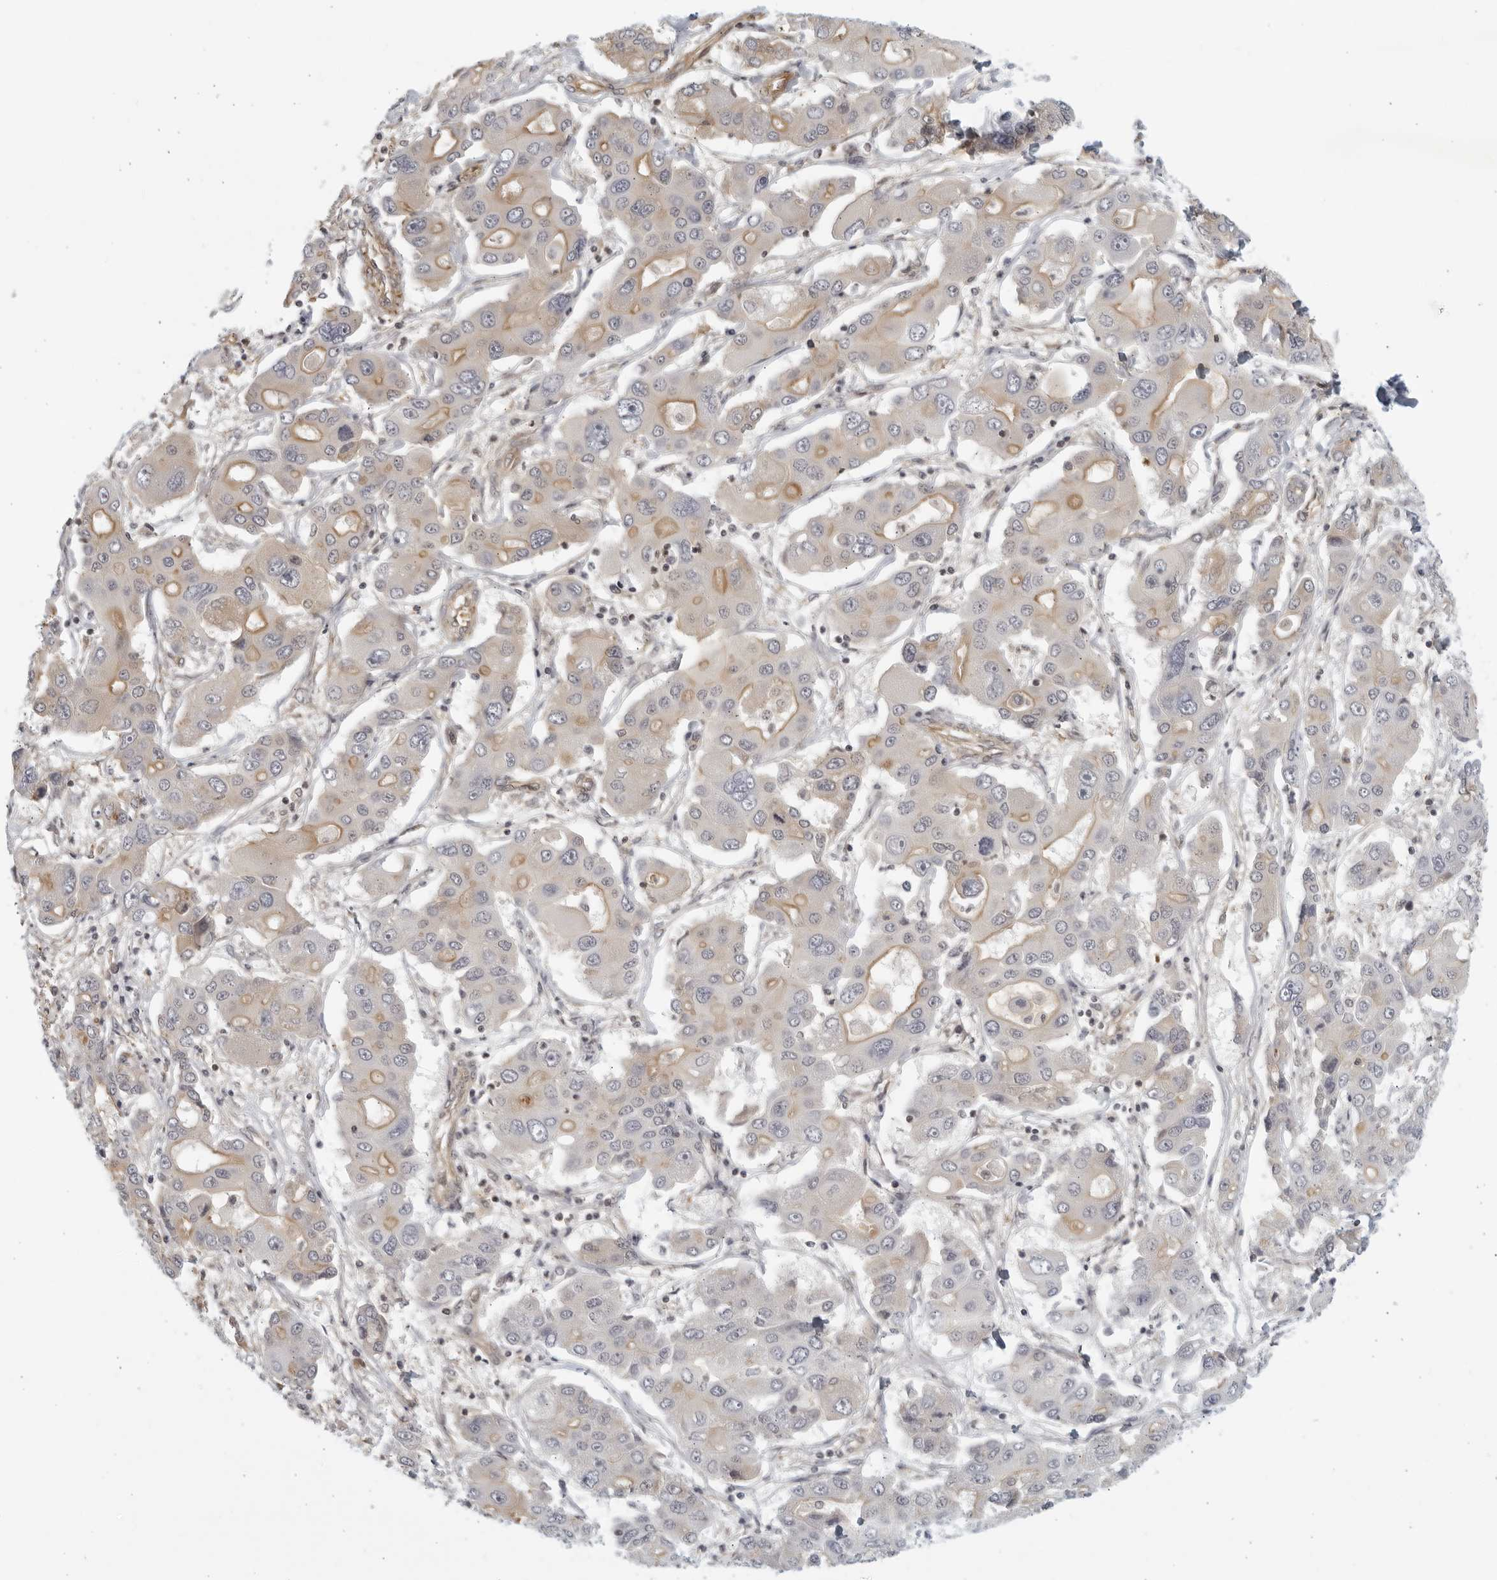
{"staining": {"intensity": "moderate", "quantity": "<25%", "location": "cytoplasmic/membranous"}, "tissue": "liver cancer", "cell_type": "Tumor cells", "image_type": "cancer", "snomed": [{"axis": "morphology", "description": "Cholangiocarcinoma"}, {"axis": "topography", "description": "Liver"}], "caption": "Protein expression analysis of liver cancer (cholangiocarcinoma) shows moderate cytoplasmic/membranous staining in approximately <25% of tumor cells.", "gene": "SERTAD4", "patient": {"sex": "male", "age": 67}}